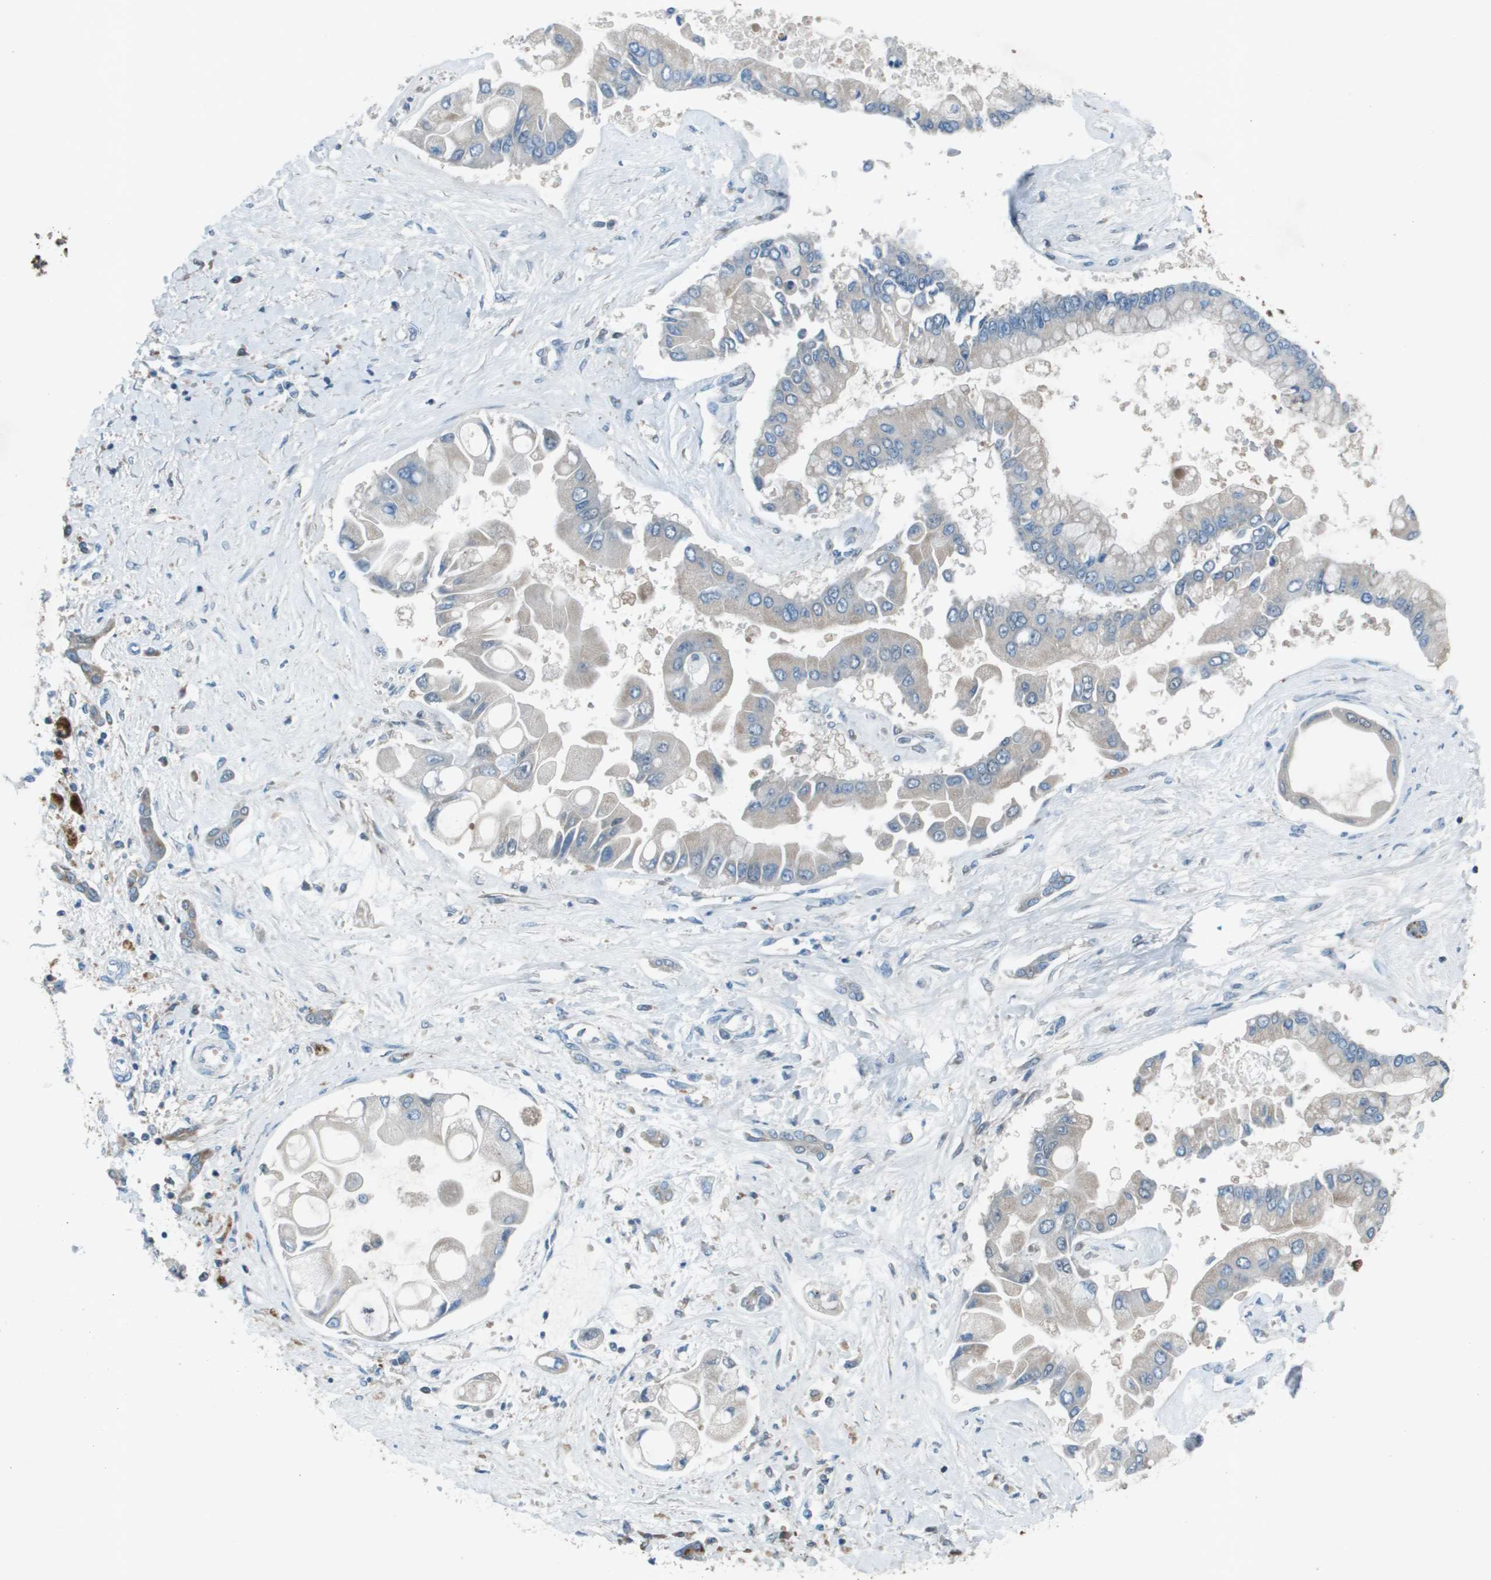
{"staining": {"intensity": "weak", "quantity": "<25%", "location": "cytoplasmic/membranous"}, "tissue": "liver cancer", "cell_type": "Tumor cells", "image_type": "cancer", "snomed": [{"axis": "morphology", "description": "Cholangiocarcinoma"}, {"axis": "topography", "description": "Liver"}], "caption": "IHC histopathology image of neoplastic tissue: liver cancer stained with DAB (3,3'-diaminobenzidine) displays no significant protein staining in tumor cells.", "gene": "CAMK4", "patient": {"sex": "male", "age": 50}}